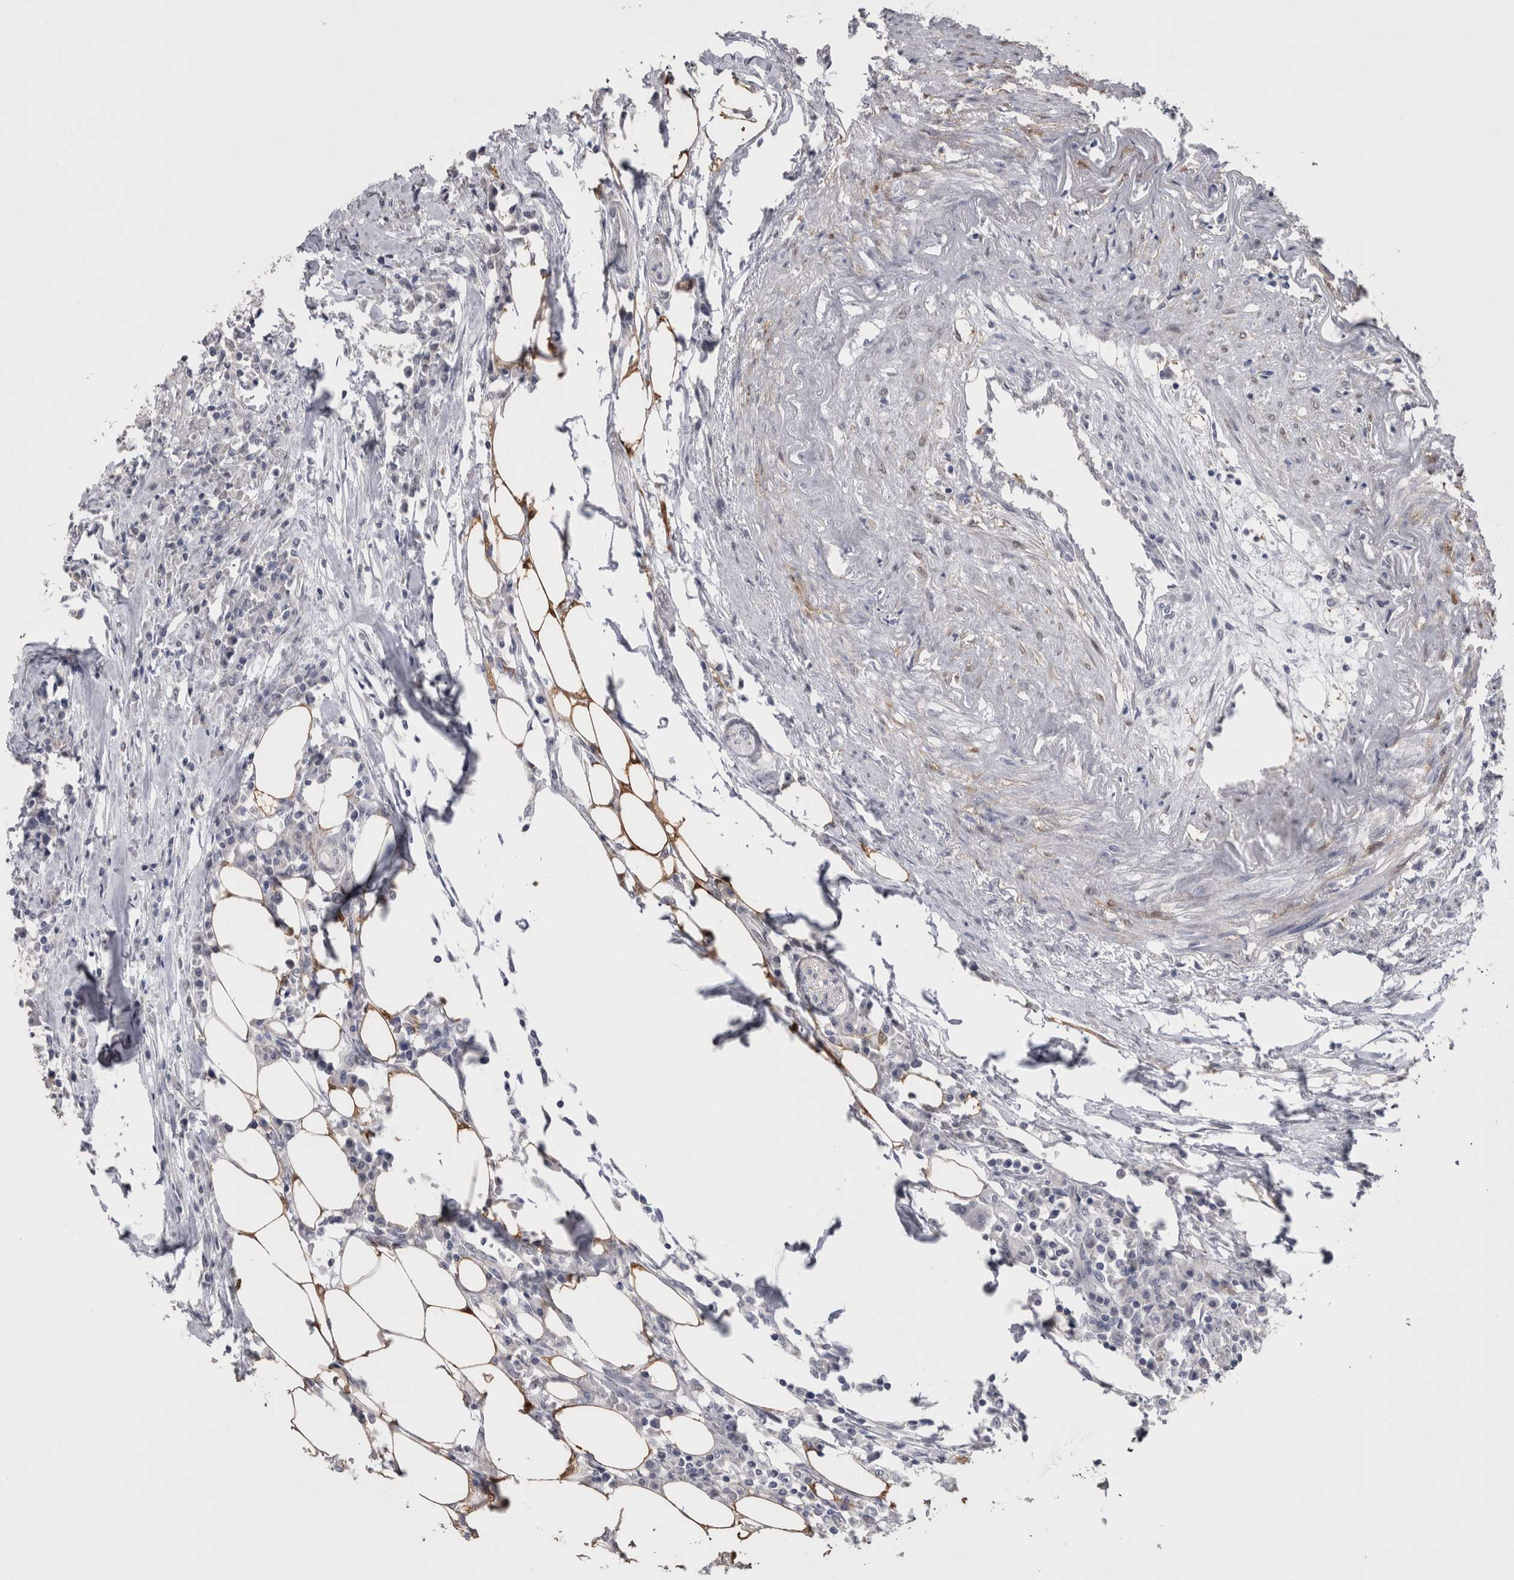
{"staining": {"intensity": "negative", "quantity": "none", "location": "none"}, "tissue": "colorectal cancer", "cell_type": "Tumor cells", "image_type": "cancer", "snomed": [{"axis": "morphology", "description": "Adenocarcinoma, NOS"}, {"axis": "topography", "description": "Colon"}], "caption": "This is an IHC image of human colorectal cancer. There is no positivity in tumor cells.", "gene": "DDX6", "patient": {"sex": "male", "age": 71}}